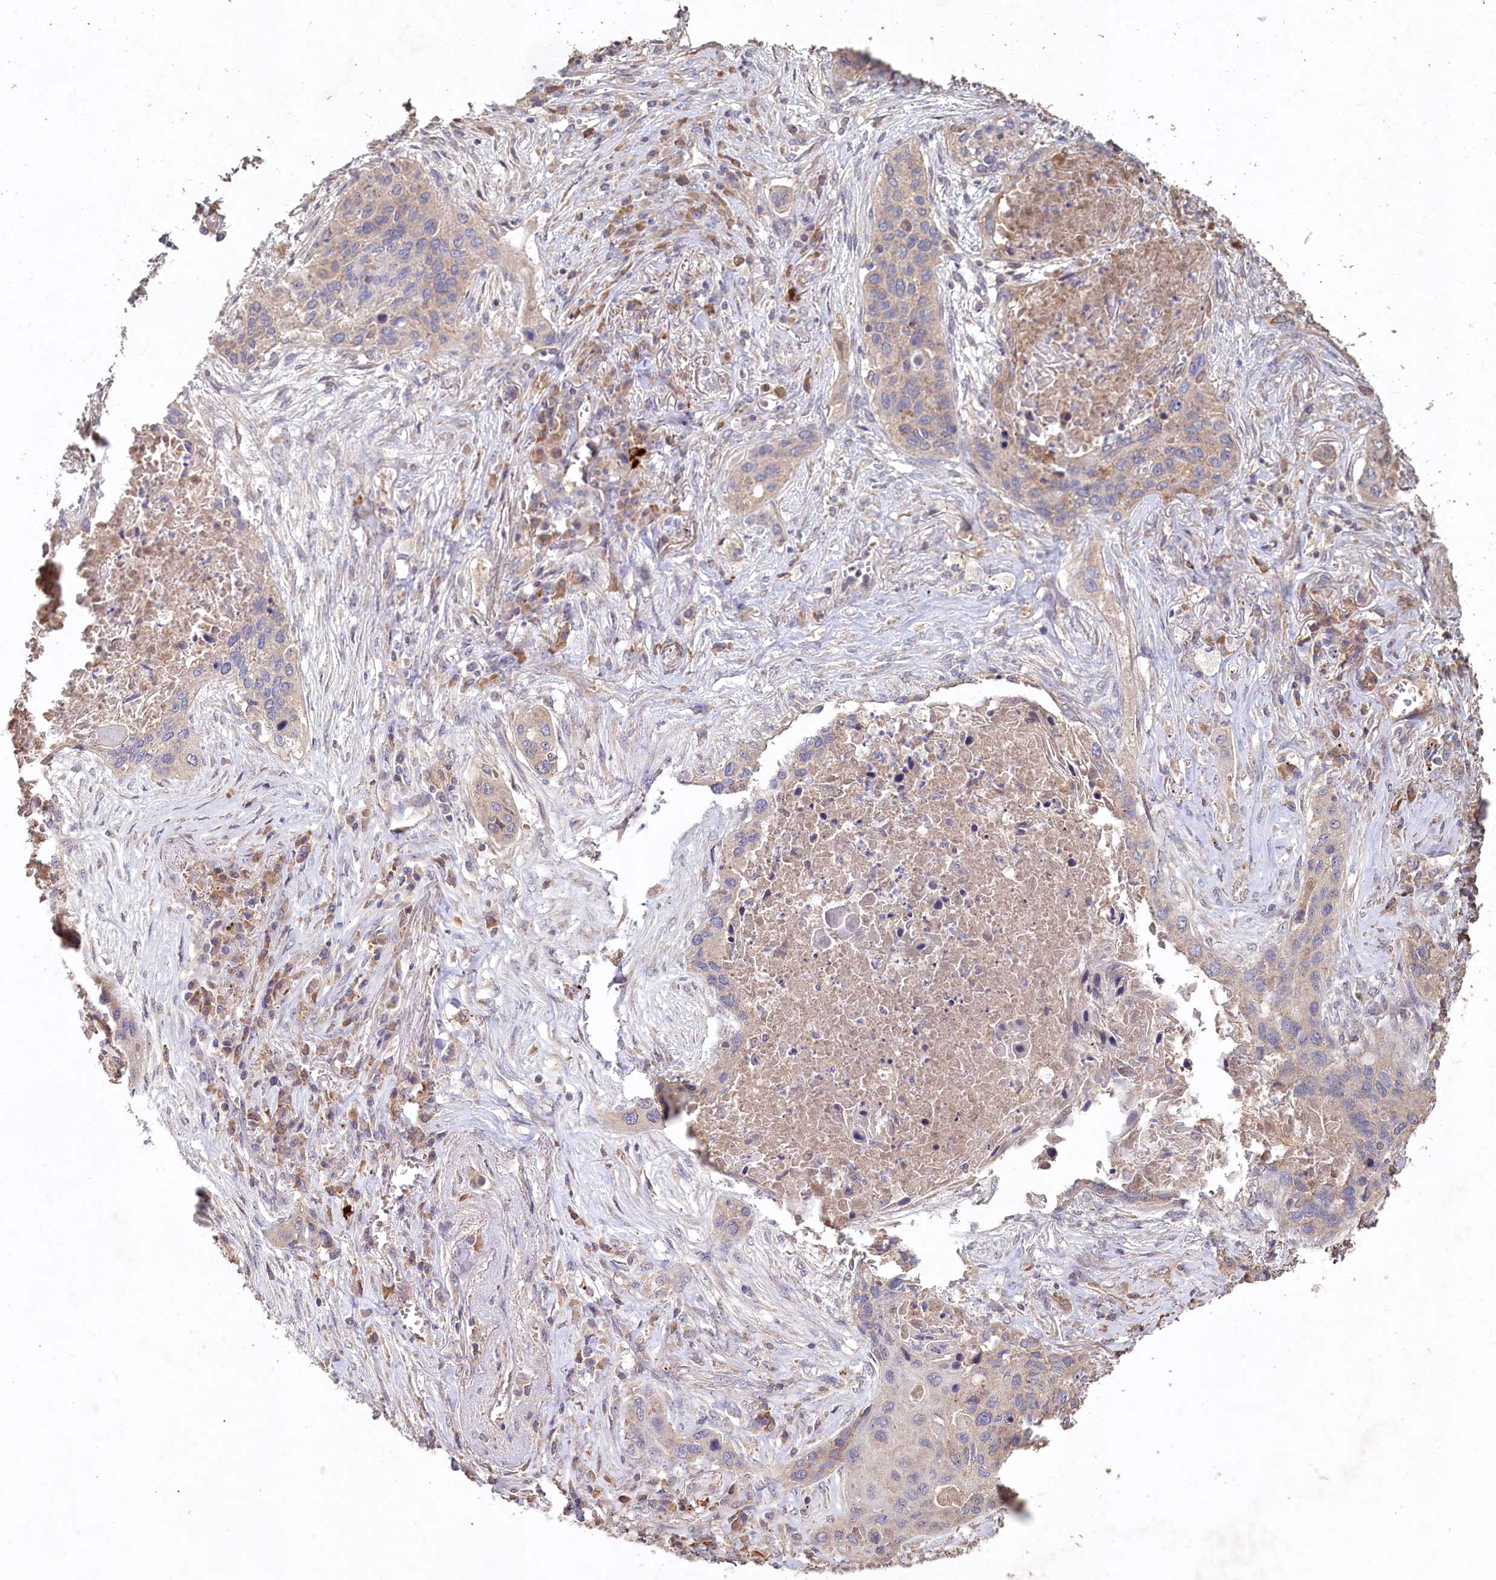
{"staining": {"intensity": "negative", "quantity": "none", "location": "none"}, "tissue": "lung cancer", "cell_type": "Tumor cells", "image_type": "cancer", "snomed": [{"axis": "morphology", "description": "Squamous cell carcinoma, NOS"}, {"axis": "topography", "description": "Lung"}], "caption": "This micrograph is of squamous cell carcinoma (lung) stained with immunohistochemistry to label a protein in brown with the nuclei are counter-stained blue. There is no expression in tumor cells.", "gene": "FUNDC1", "patient": {"sex": "female", "age": 63}}